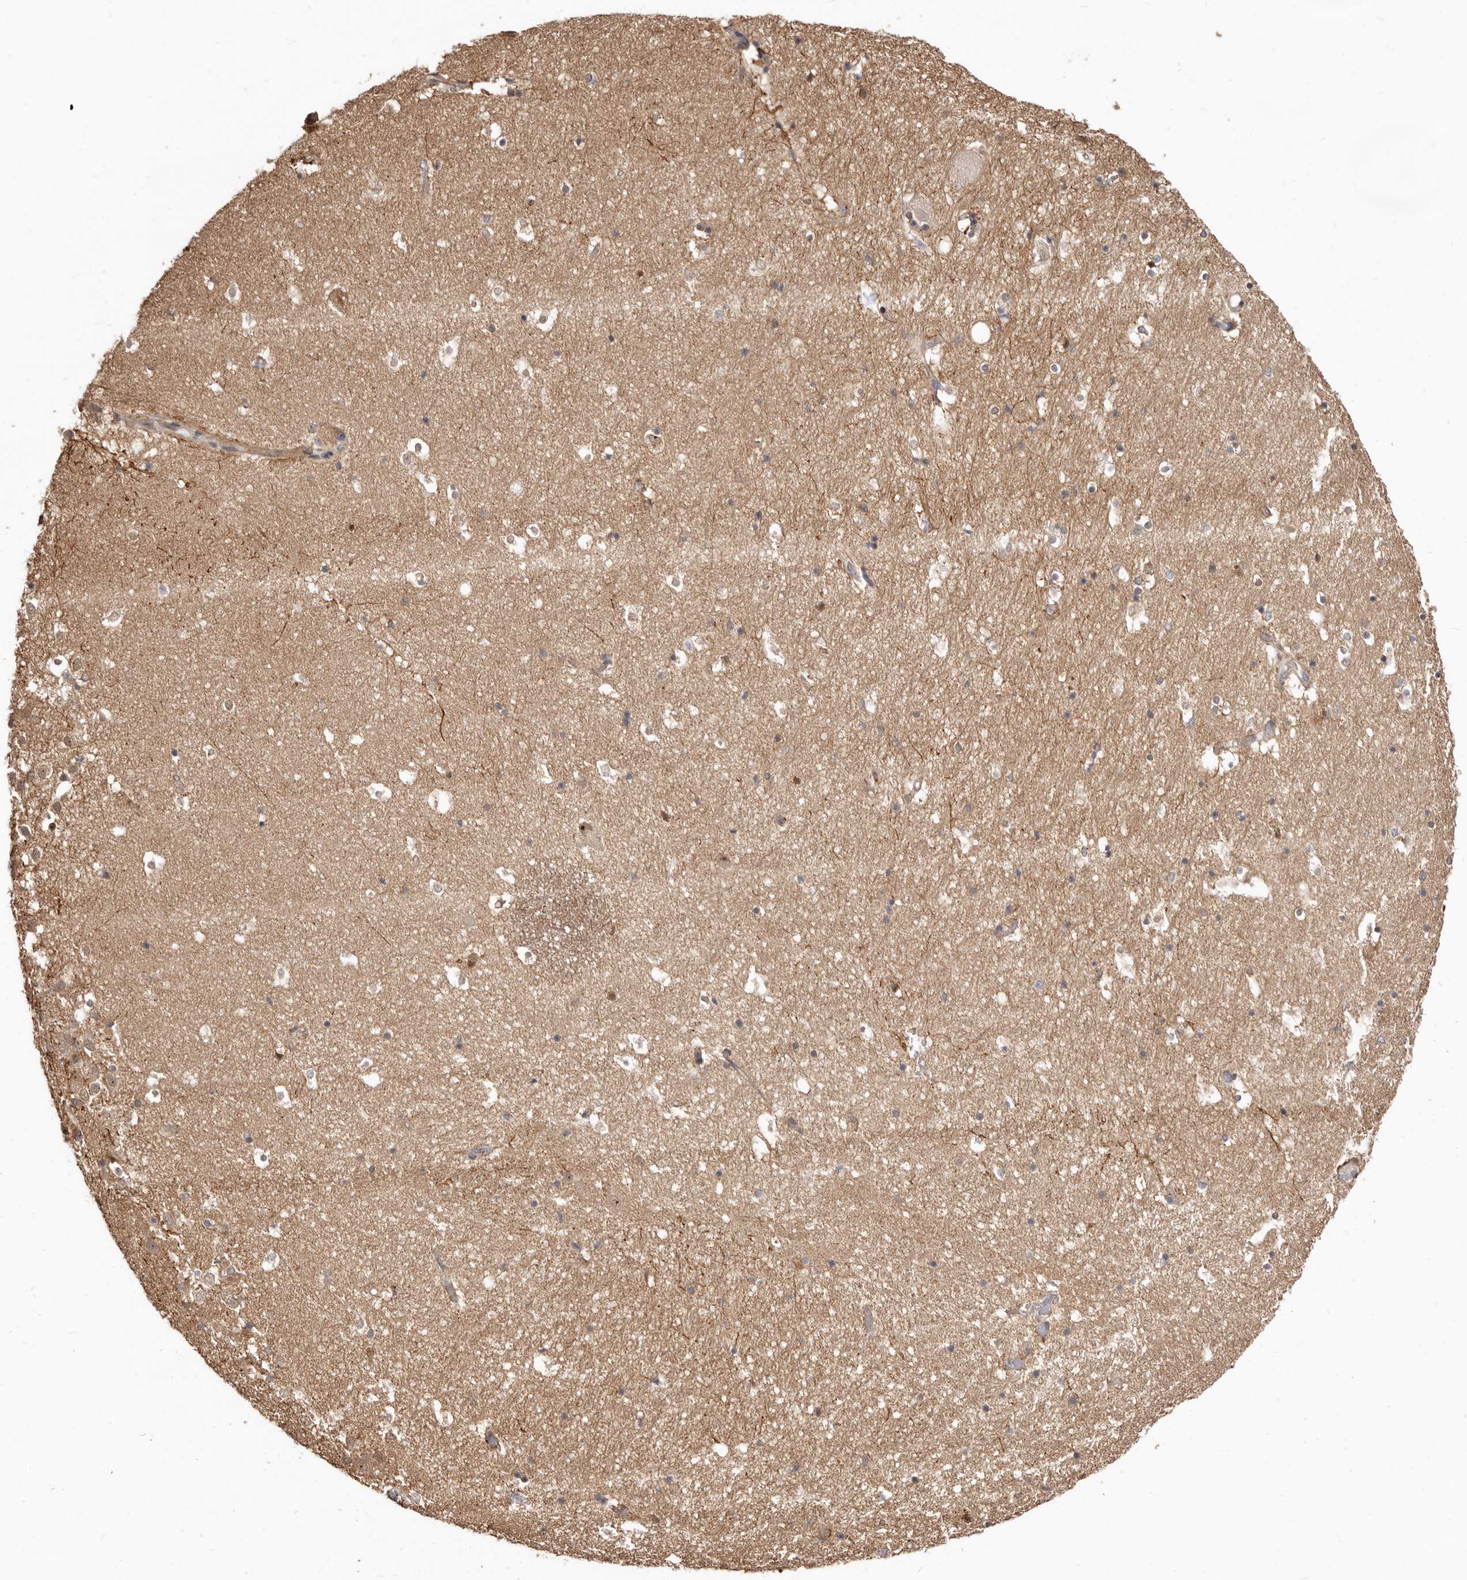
{"staining": {"intensity": "weak", "quantity": "25%-75%", "location": "cytoplasmic/membranous"}, "tissue": "hippocampus", "cell_type": "Glial cells", "image_type": "normal", "snomed": [{"axis": "morphology", "description": "Normal tissue, NOS"}, {"axis": "topography", "description": "Hippocampus"}], "caption": "Weak cytoplasmic/membranous staining for a protein is identified in about 25%-75% of glial cells of unremarkable hippocampus using IHC.", "gene": "GPATCH4", "patient": {"sex": "female", "age": 52}}